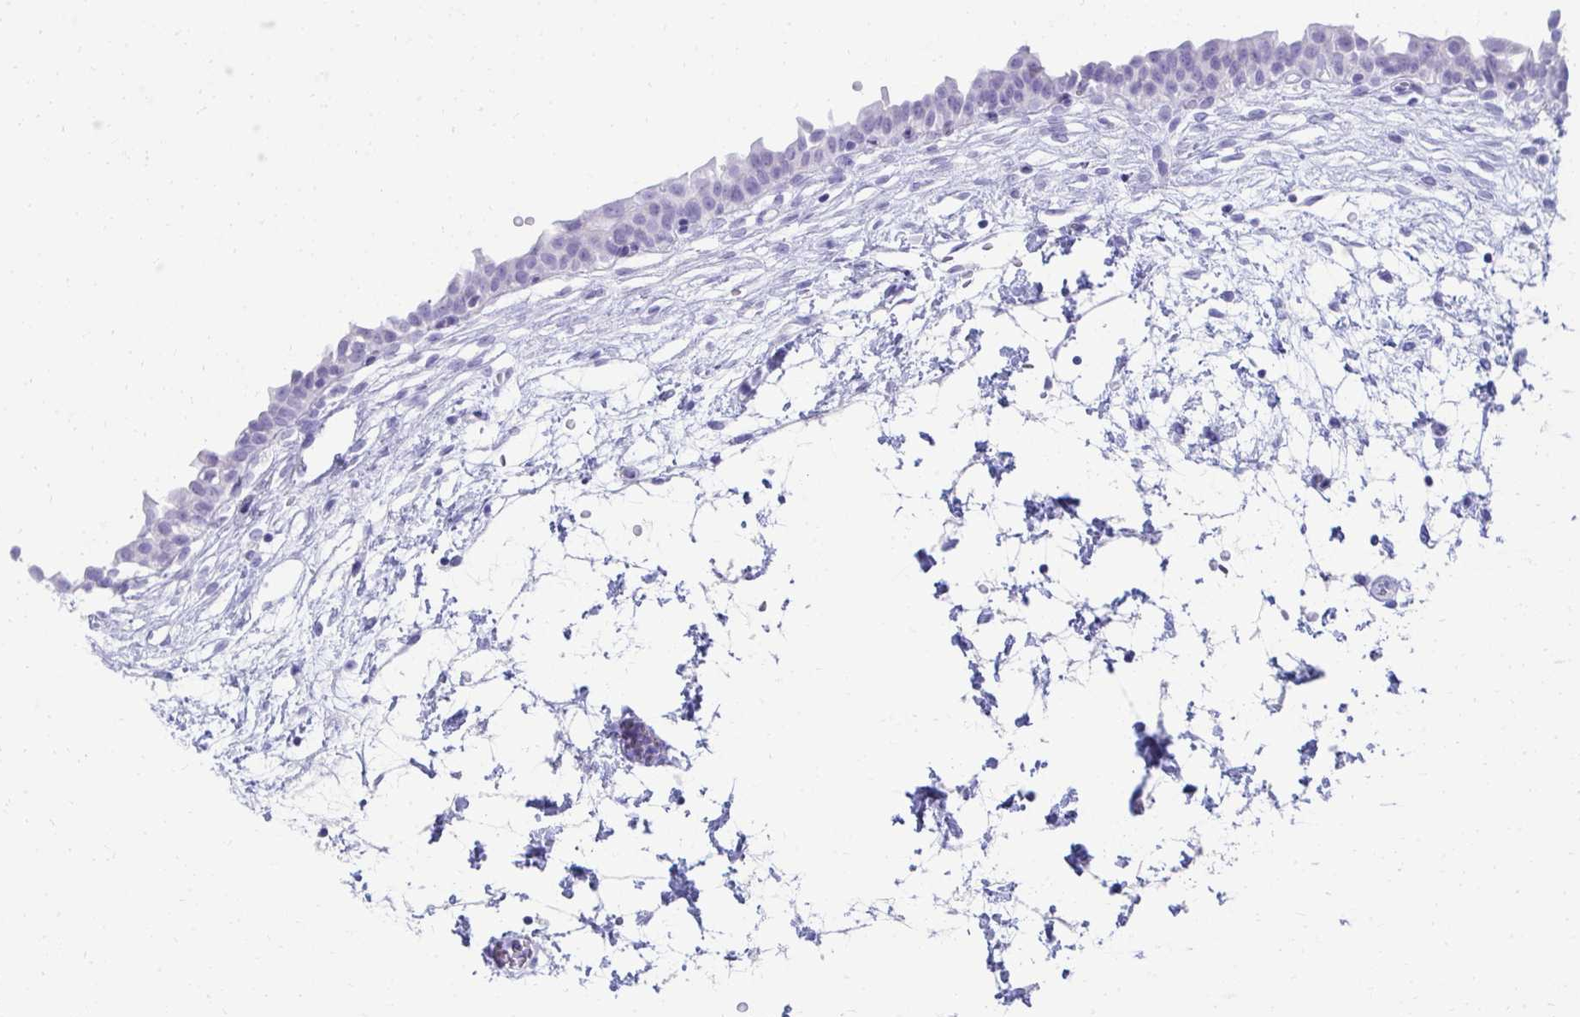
{"staining": {"intensity": "negative", "quantity": "none", "location": "none"}, "tissue": "urinary bladder", "cell_type": "Urothelial cells", "image_type": "normal", "snomed": [{"axis": "morphology", "description": "Normal tissue, NOS"}, {"axis": "topography", "description": "Urinary bladder"}], "caption": "IHC image of benign human urinary bladder stained for a protein (brown), which reveals no positivity in urothelial cells. (Brightfield microscopy of DAB (3,3'-diaminobenzidine) immunohistochemistry at high magnification).", "gene": "SEC14L3", "patient": {"sex": "male", "age": 37}}